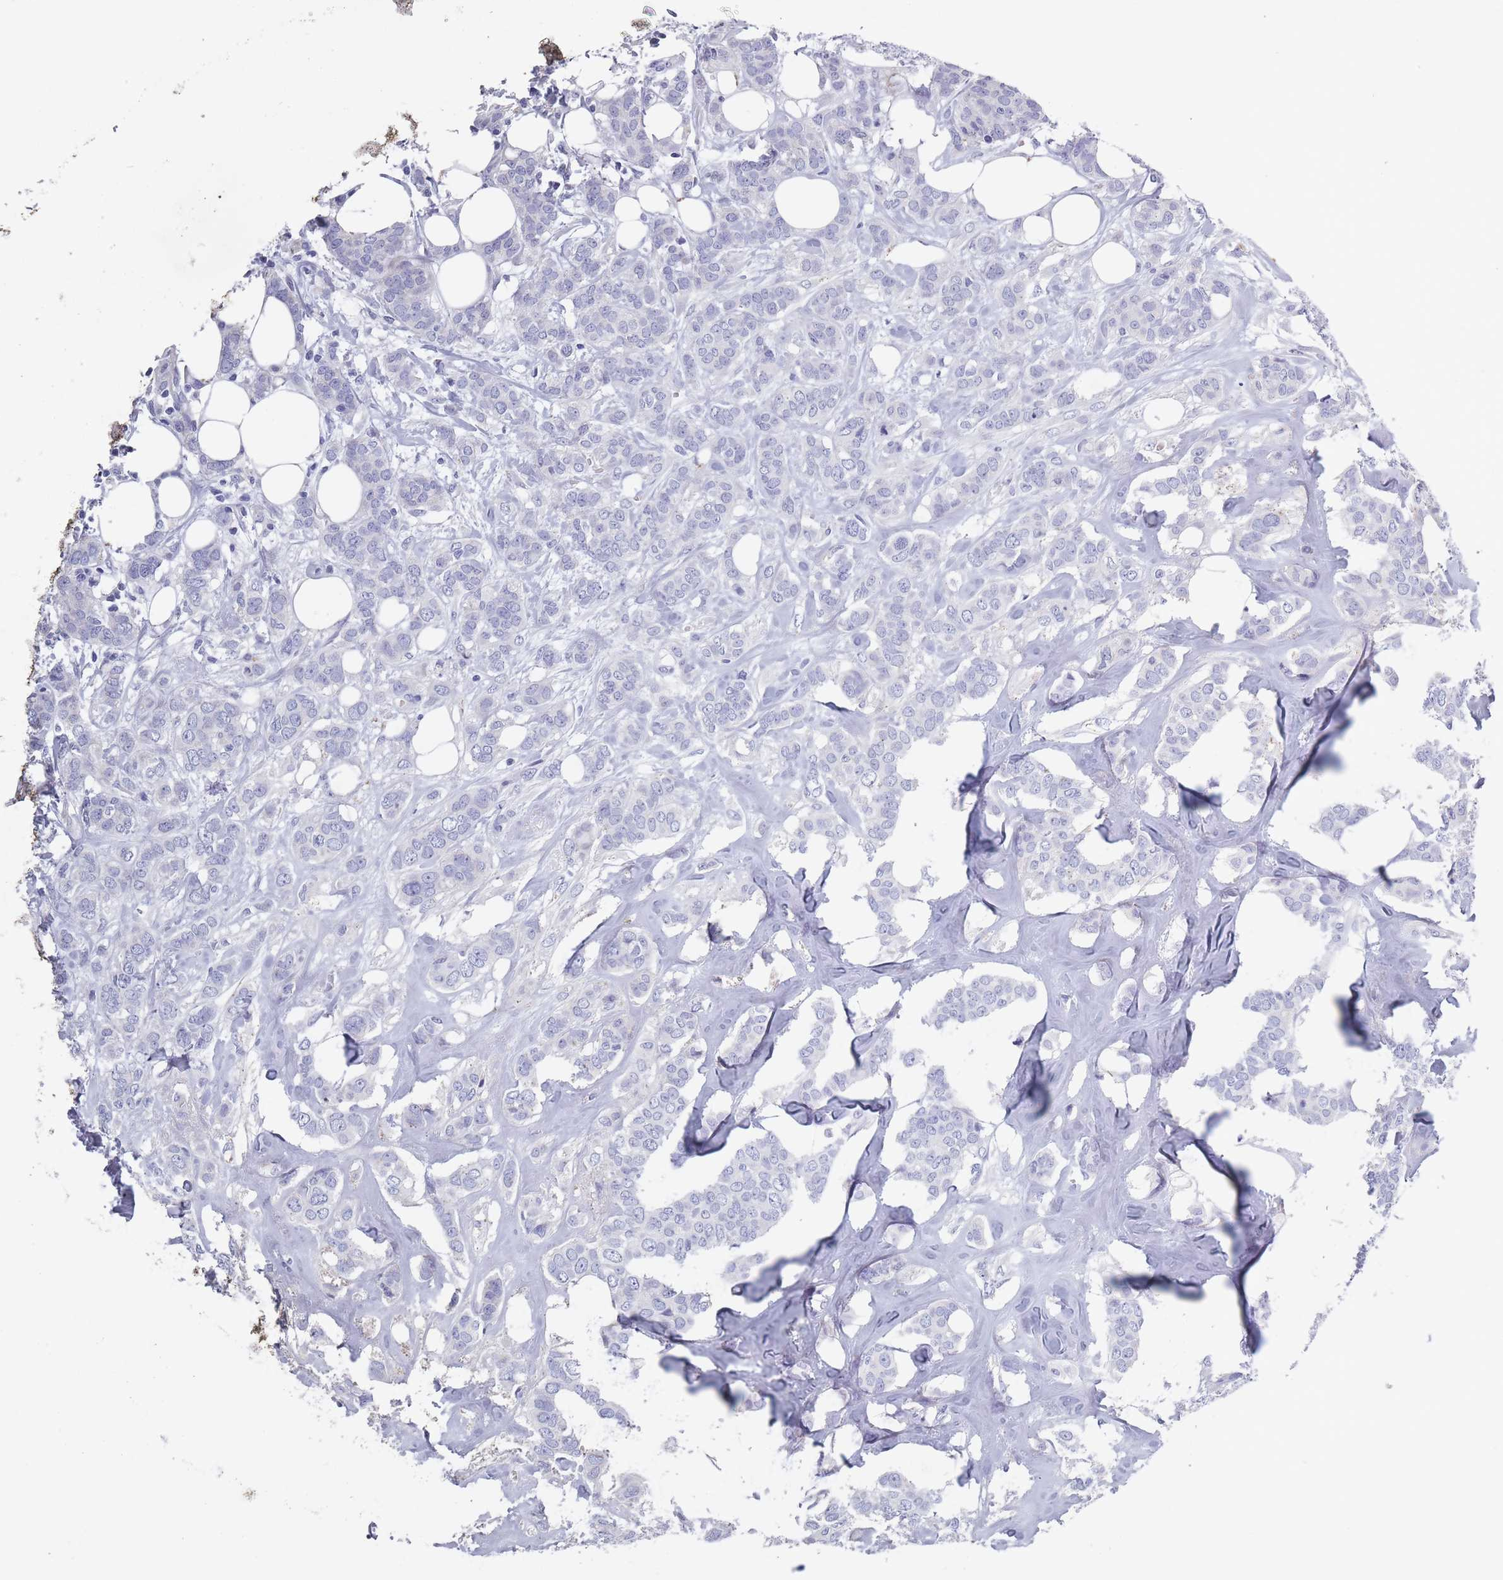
{"staining": {"intensity": "negative", "quantity": "none", "location": "none"}, "tissue": "breast cancer", "cell_type": "Tumor cells", "image_type": "cancer", "snomed": [{"axis": "morphology", "description": "Duct carcinoma"}, {"axis": "topography", "description": "Breast"}], "caption": "A photomicrograph of breast cancer (infiltrating ductal carcinoma) stained for a protein demonstrates no brown staining in tumor cells.", "gene": "OR4C5", "patient": {"sex": "female", "age": 72}}